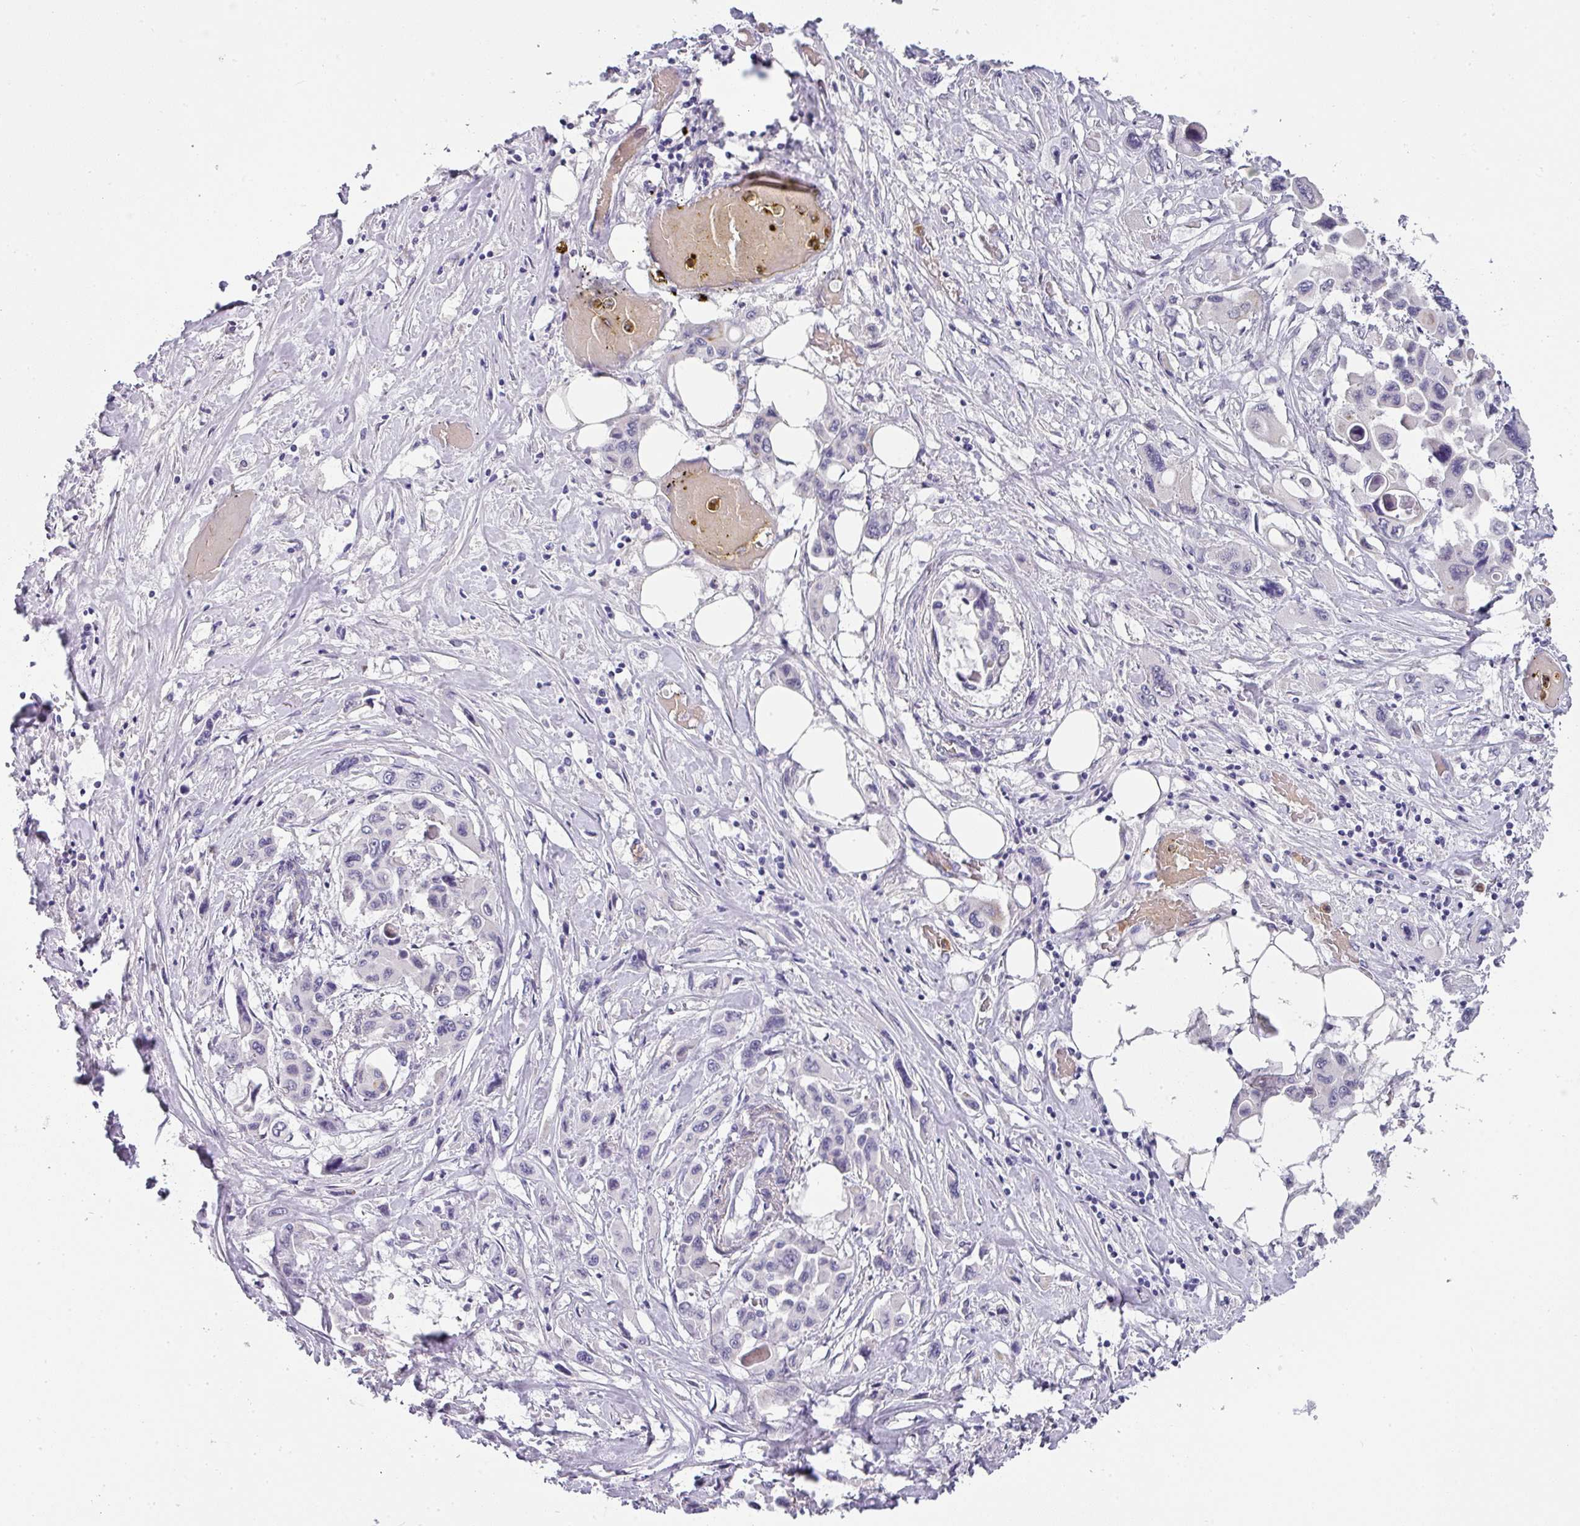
{"staining": {"intensity": "negative", "quantity": "none", "location": "none"}, "tissue": "pancreatic cancer", "cell_type": "Tumor cells", "image_type": "cancer", "snomed": [{"axis": "morphology", "description": "Adenocarcinoma, NOS"}, {"axis": "topography", "description": "Pancreas"}], "caption": "Immunohistochemistry (IHC) image of neoplastic tissue: adenocarcinoma (pancreatic) stained with DAB (3,3'-diaminobenzidine) reveals no significant protein expression in tumor cells. The staining was performed using DAB (3,3'-diaminobenzidine) to visualize the protein expression in brown, while the nuclei were stained in blue with hematoxylin (Magnification: 20x).", "gene": "BTLA", "patient": {"sex": "male", "age": 92}}